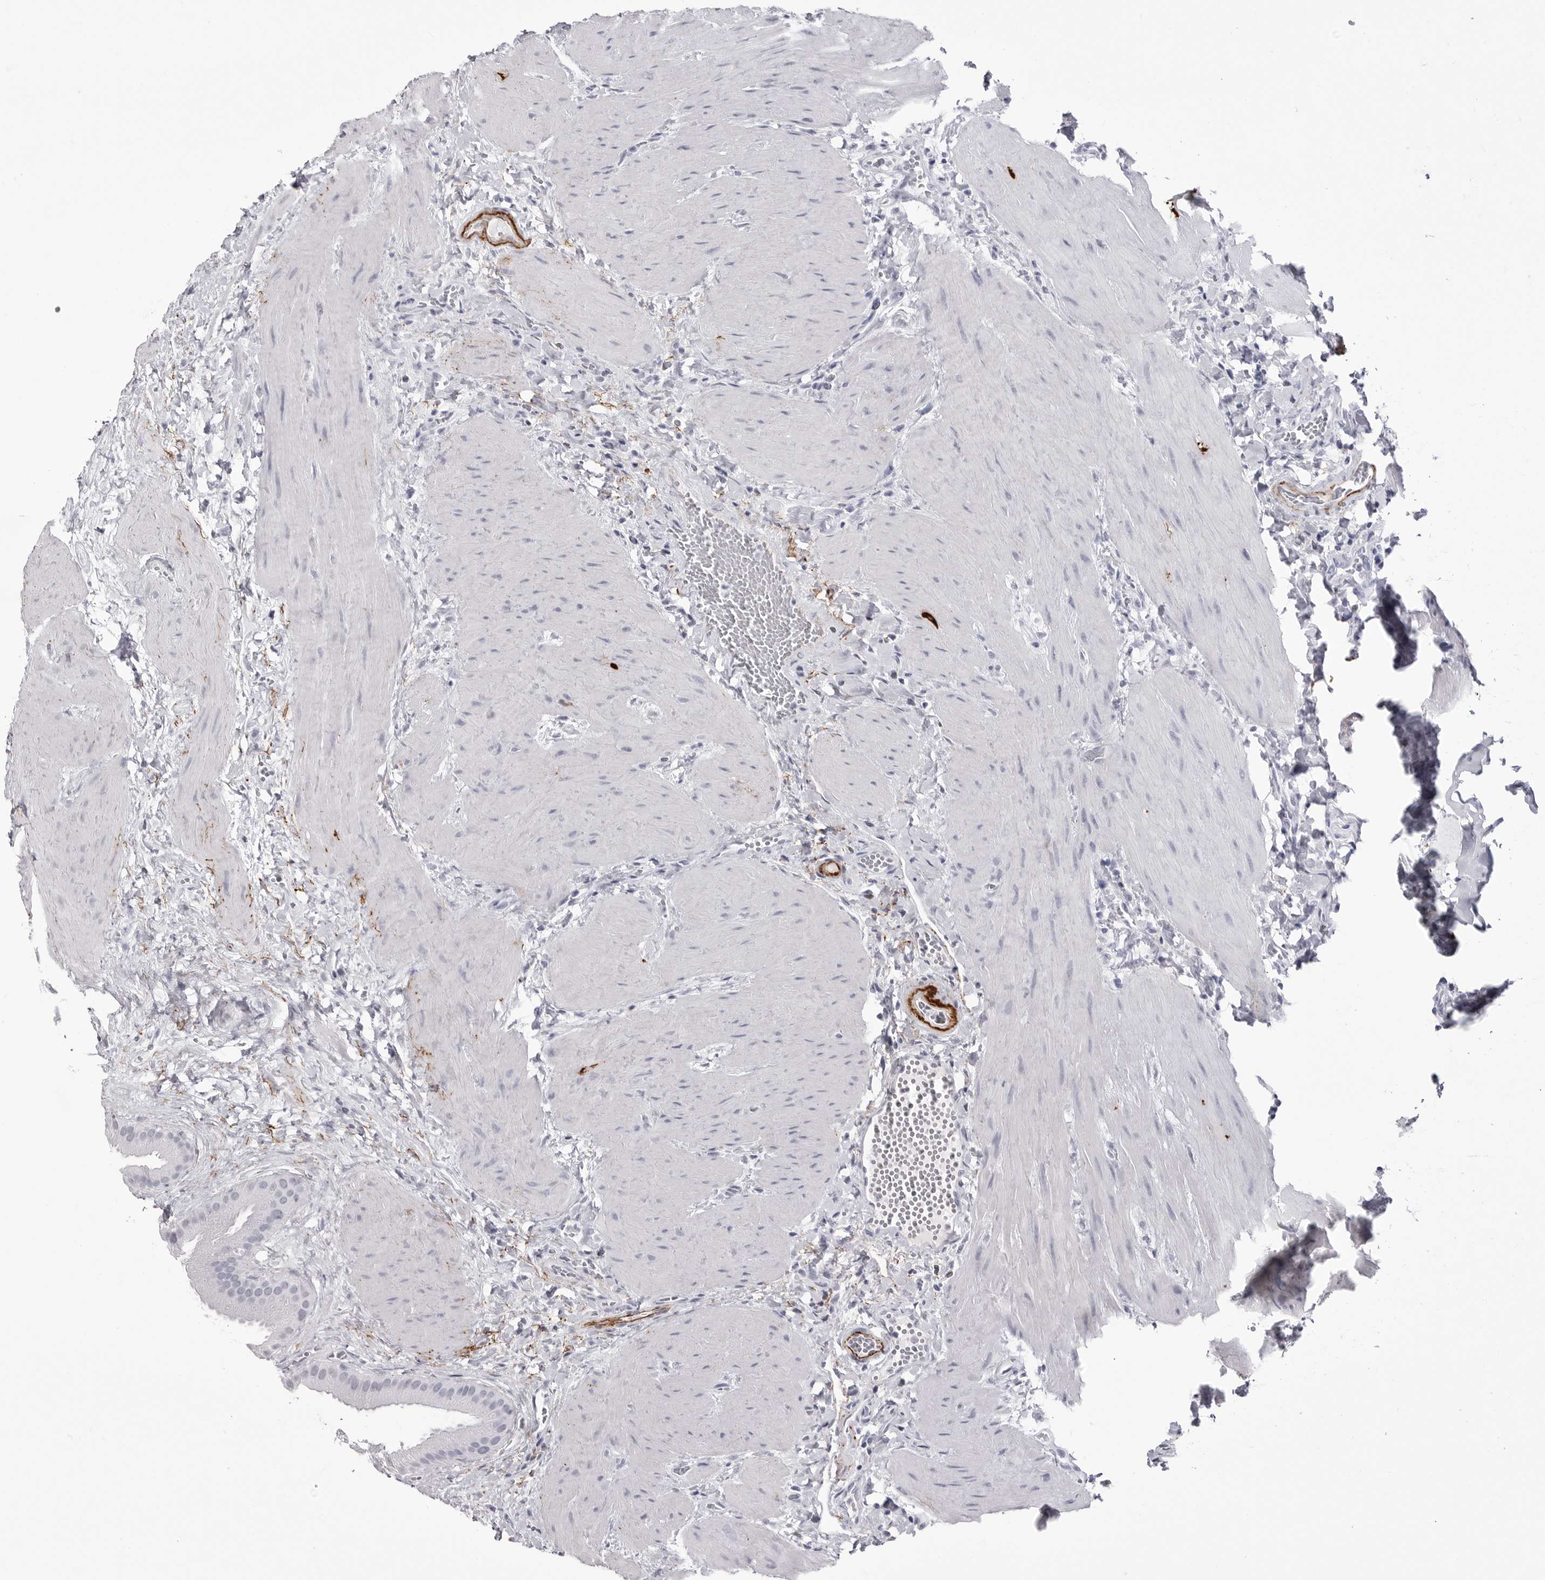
{"staining": {"intensity": "negative", "quantity": "none", "location": "none"}, "tissue": "gallbladder", "cell_type": "Glandular cells", "image_type": "normal", "snomed": [{"axis": "morphology", "description": "Normal tissue, NOS"}, {"axis": "topography", "description": "Gallbladder"}], "caption": "This is an immunohistochemistry (IHC) image of normal human gallbladder. There is no positivity in glandular cells.", "gene": "COL26A1", "patient": {"sex": "male", "age": 55}}